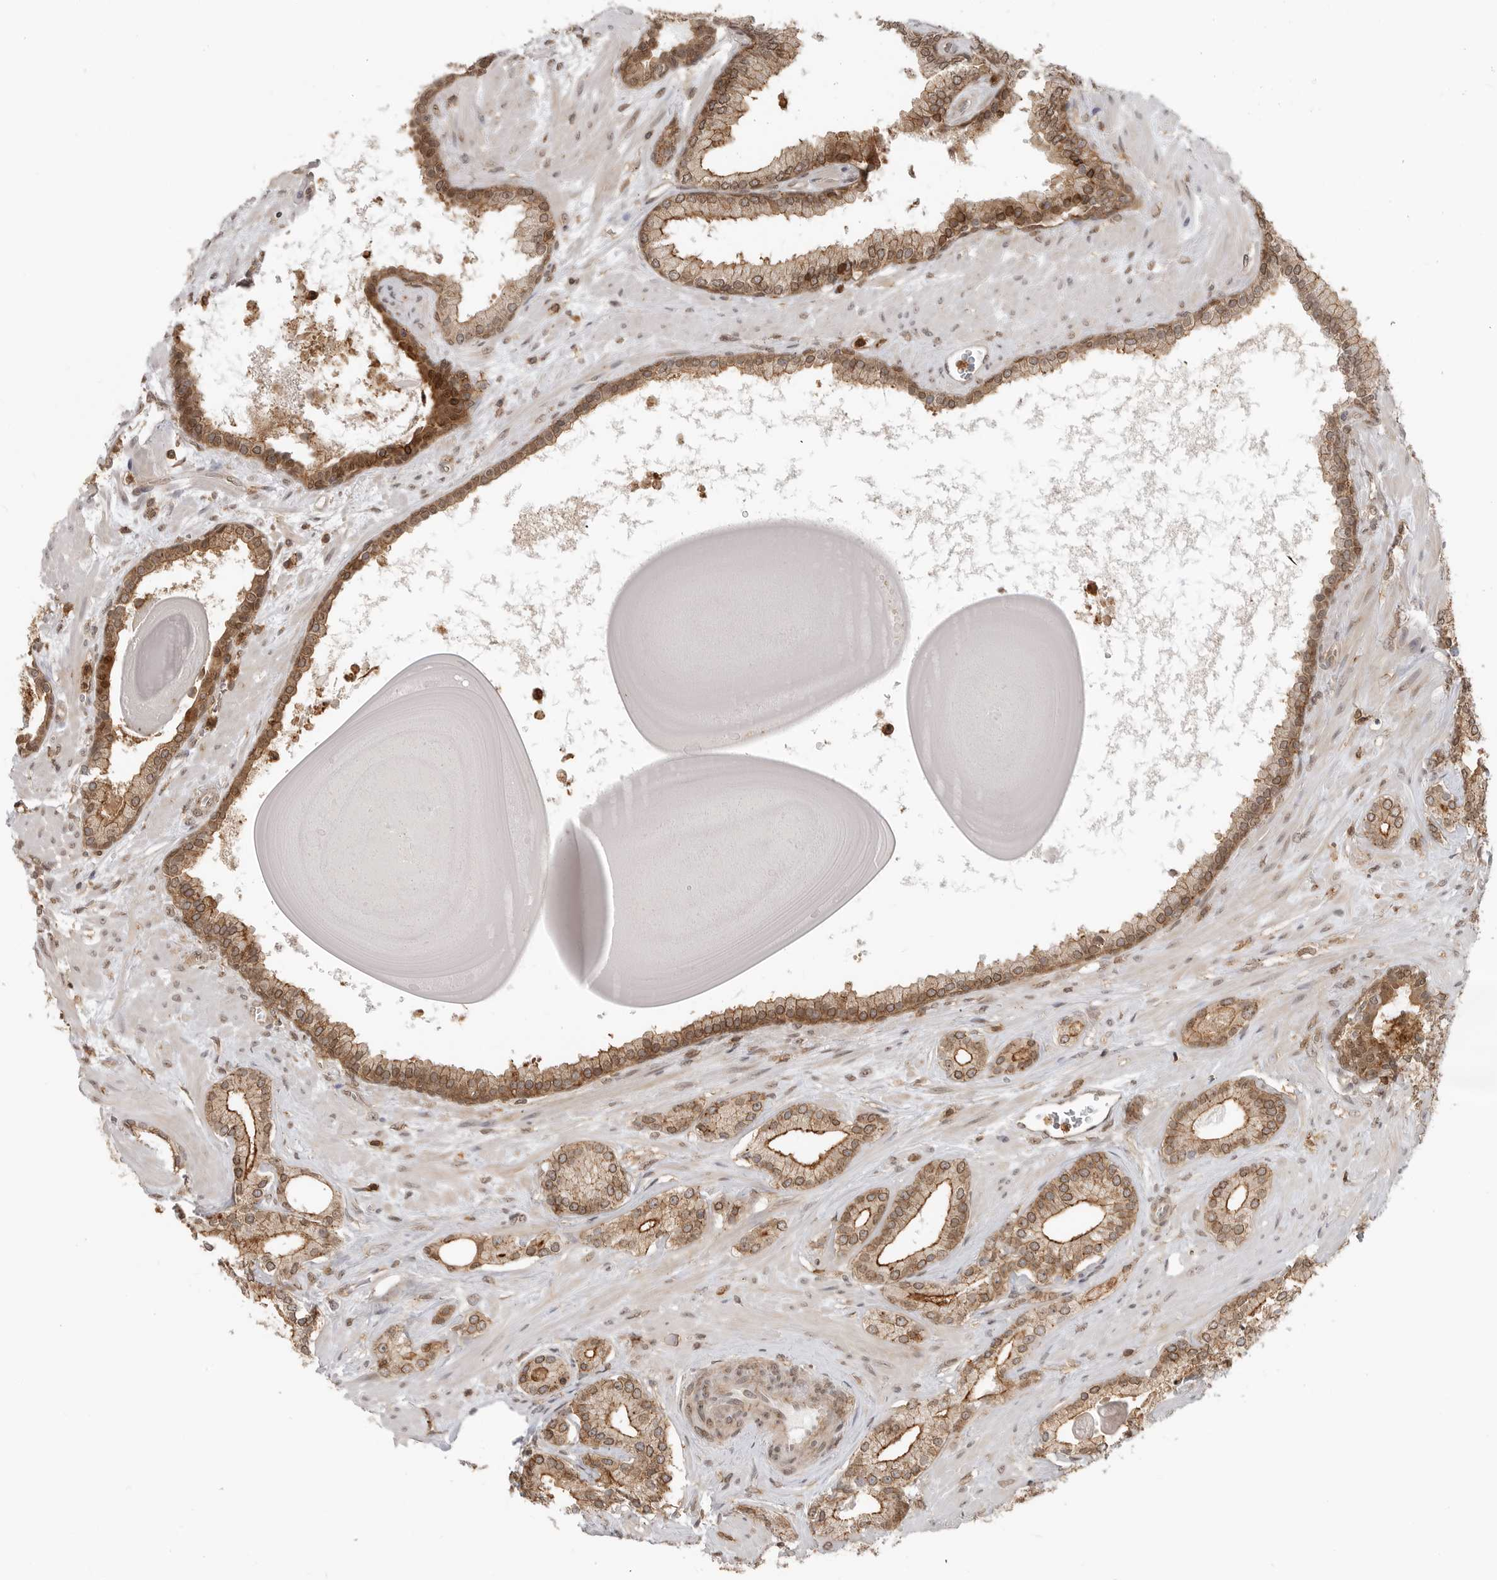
{"staining": {"intensity": "moderate", "quantity": ">75%", "location": "cytoplasmic/membranous,nuclear"}, "tissue": "prostate cancer", "cell_type": "Tumor cells", "image_type": "cancer", "snomed": [{"axis": "morphology", "description": "Adenocarcinoma, Low grade"}, {"axis": "topography", "description": "Prostate"}], "caption": "Immunohistochemical staining of human prostate cancer (adenocarcinoma (low-grade)) reveals medium levels of moderate cytoplasmic/membranous and nuclear staining in approximately >75% of tumor cells.", "gene": "ANXA11", "patient": {"sex": "male", "age": 70}}